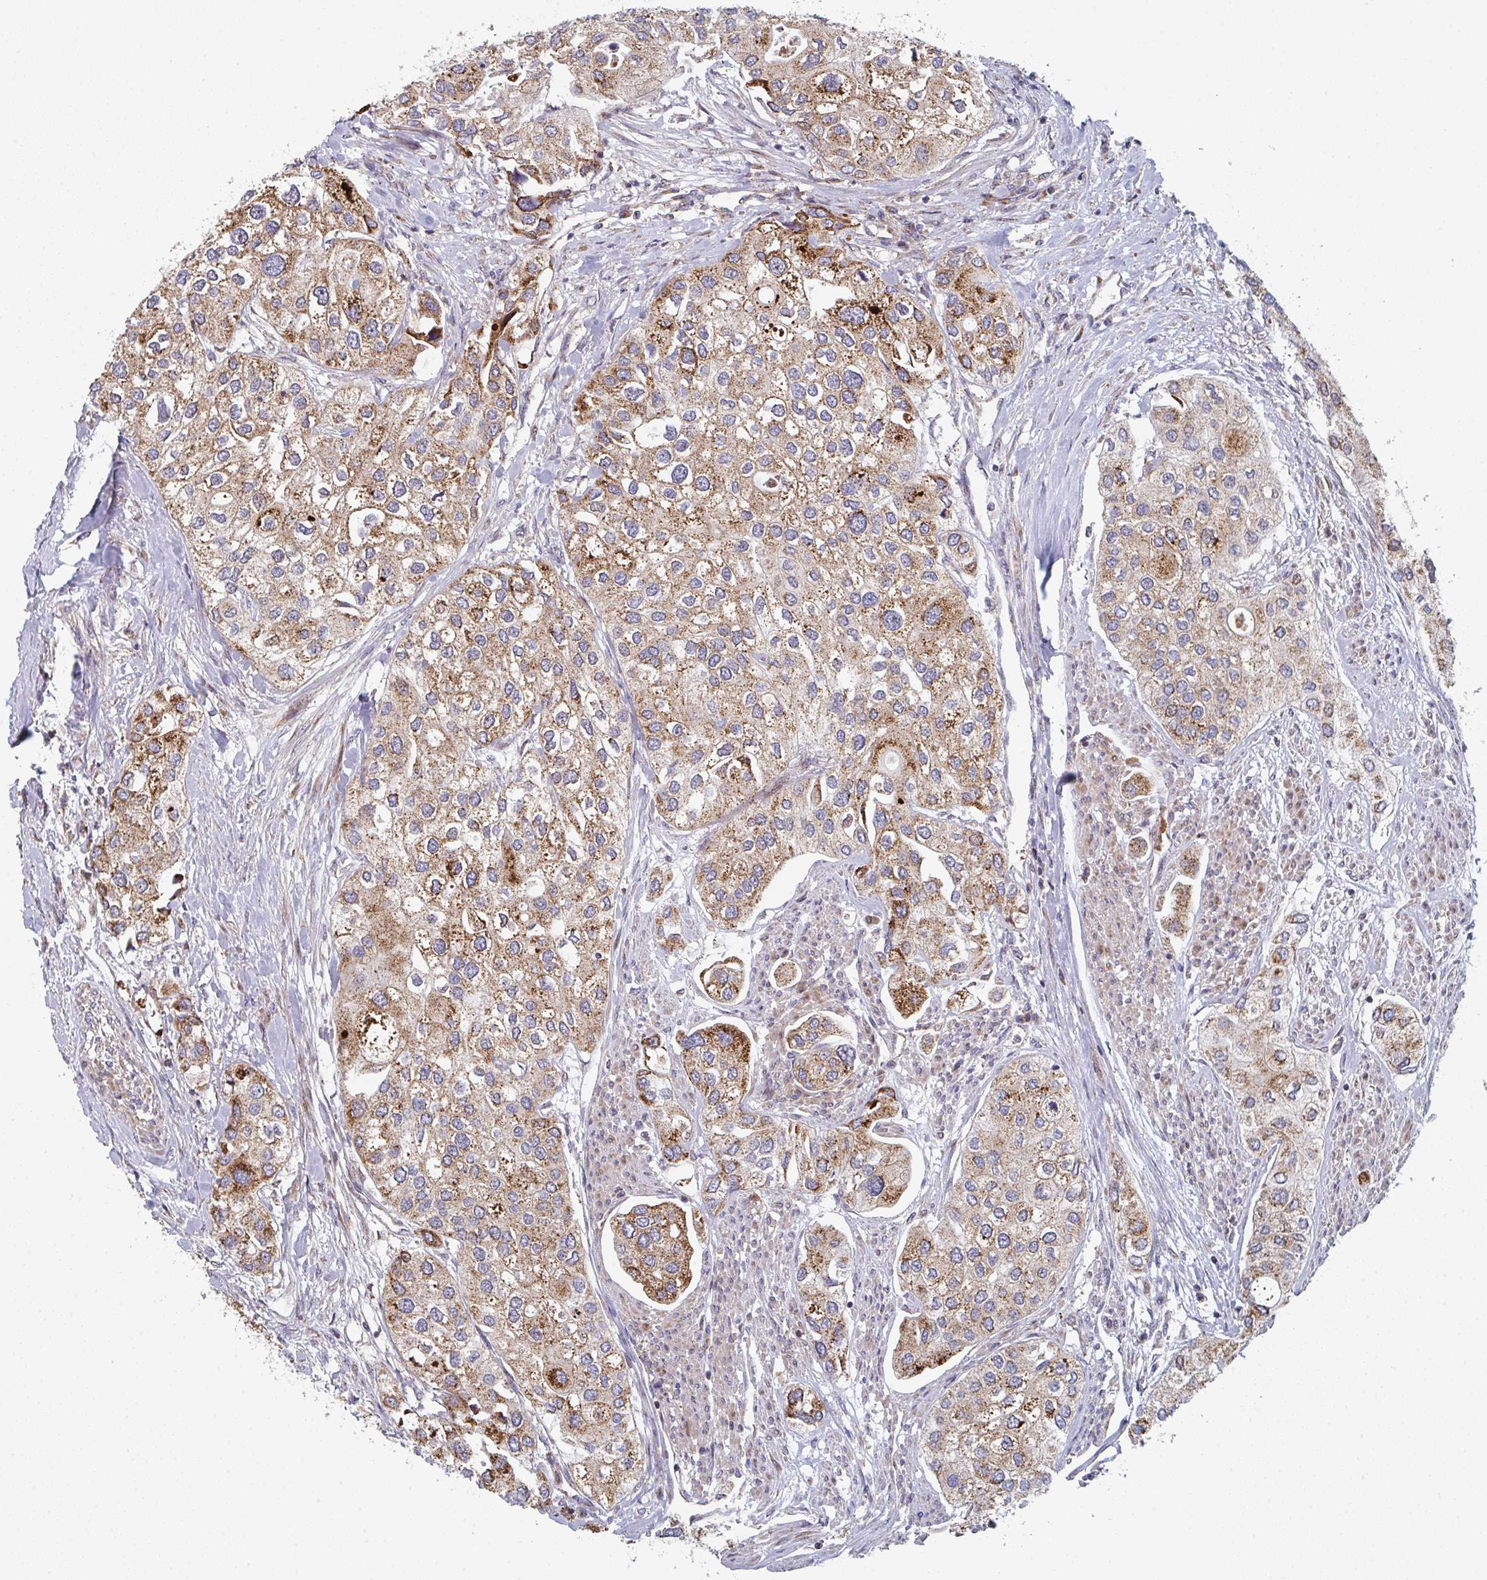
{"staining": {"intensity": "moderate", "quantity": ">75%", "location": "cytoplasmic/membranous"}, "tissue": "urothelial cancer", "cell_type": "Tumor cells", "image_type": "cancer", "snomed": [{"axis": "morphology", "description": "Urothelial carcinoma, High grade"}, {"axis": "topography", "description": "Urinary bladder"}], "caption": "Immunohistochemistry staining of high-grade urothelial carcinoma, which demonstrates medium levels of moderate cytoplasmic/membranous expression in approximately >75% of tumor cells indicating moderate cytoplasmic/membranous protein expression. The staining was performed using DAB (3,3'-diaminobenzidine) (brown) for protein detection and nuclei were counterstained in hematoxylin (blue).", "gene": "ZNF644", "patient": {"sex": "male", "age": 64}}